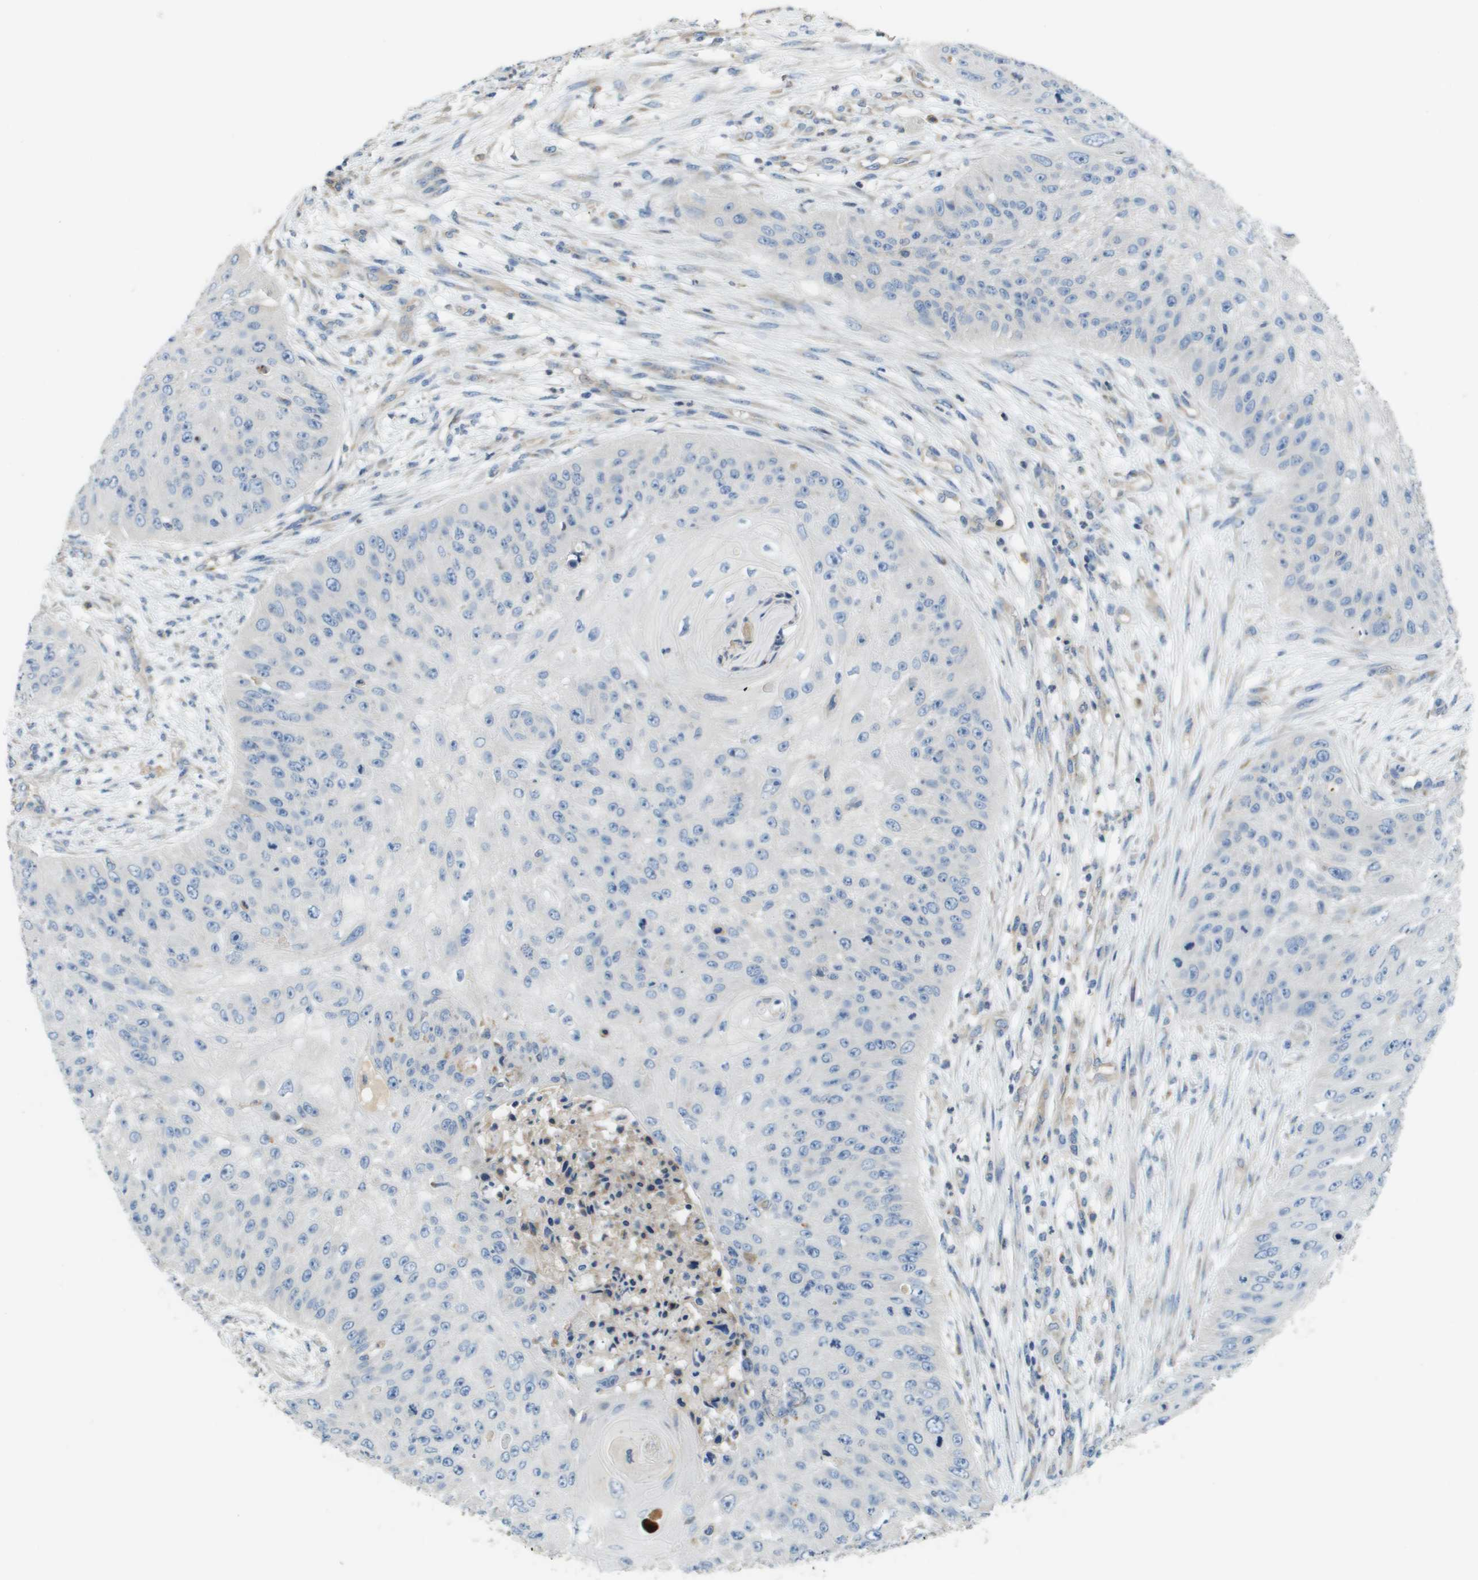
{"staining": {"intensity": "negative", "quantity": "none", "location": "none"}, "tissue": "skin cancer", "cell_type": "Tumor cells", "image_type": "cancer", "snomed": [{"axis": "morphology", "description": "Squamous cell carcinoma, NOS"}, {"axis": "topography", "description": "Skin"}], "caption": "Immunohistochemistry (IHC) of skin cancer (squamous cell carcinoma) demonstrates no staining in tumor cells.", "gene": "CASP10", "patient": {"sex": "female", "age": 80}}